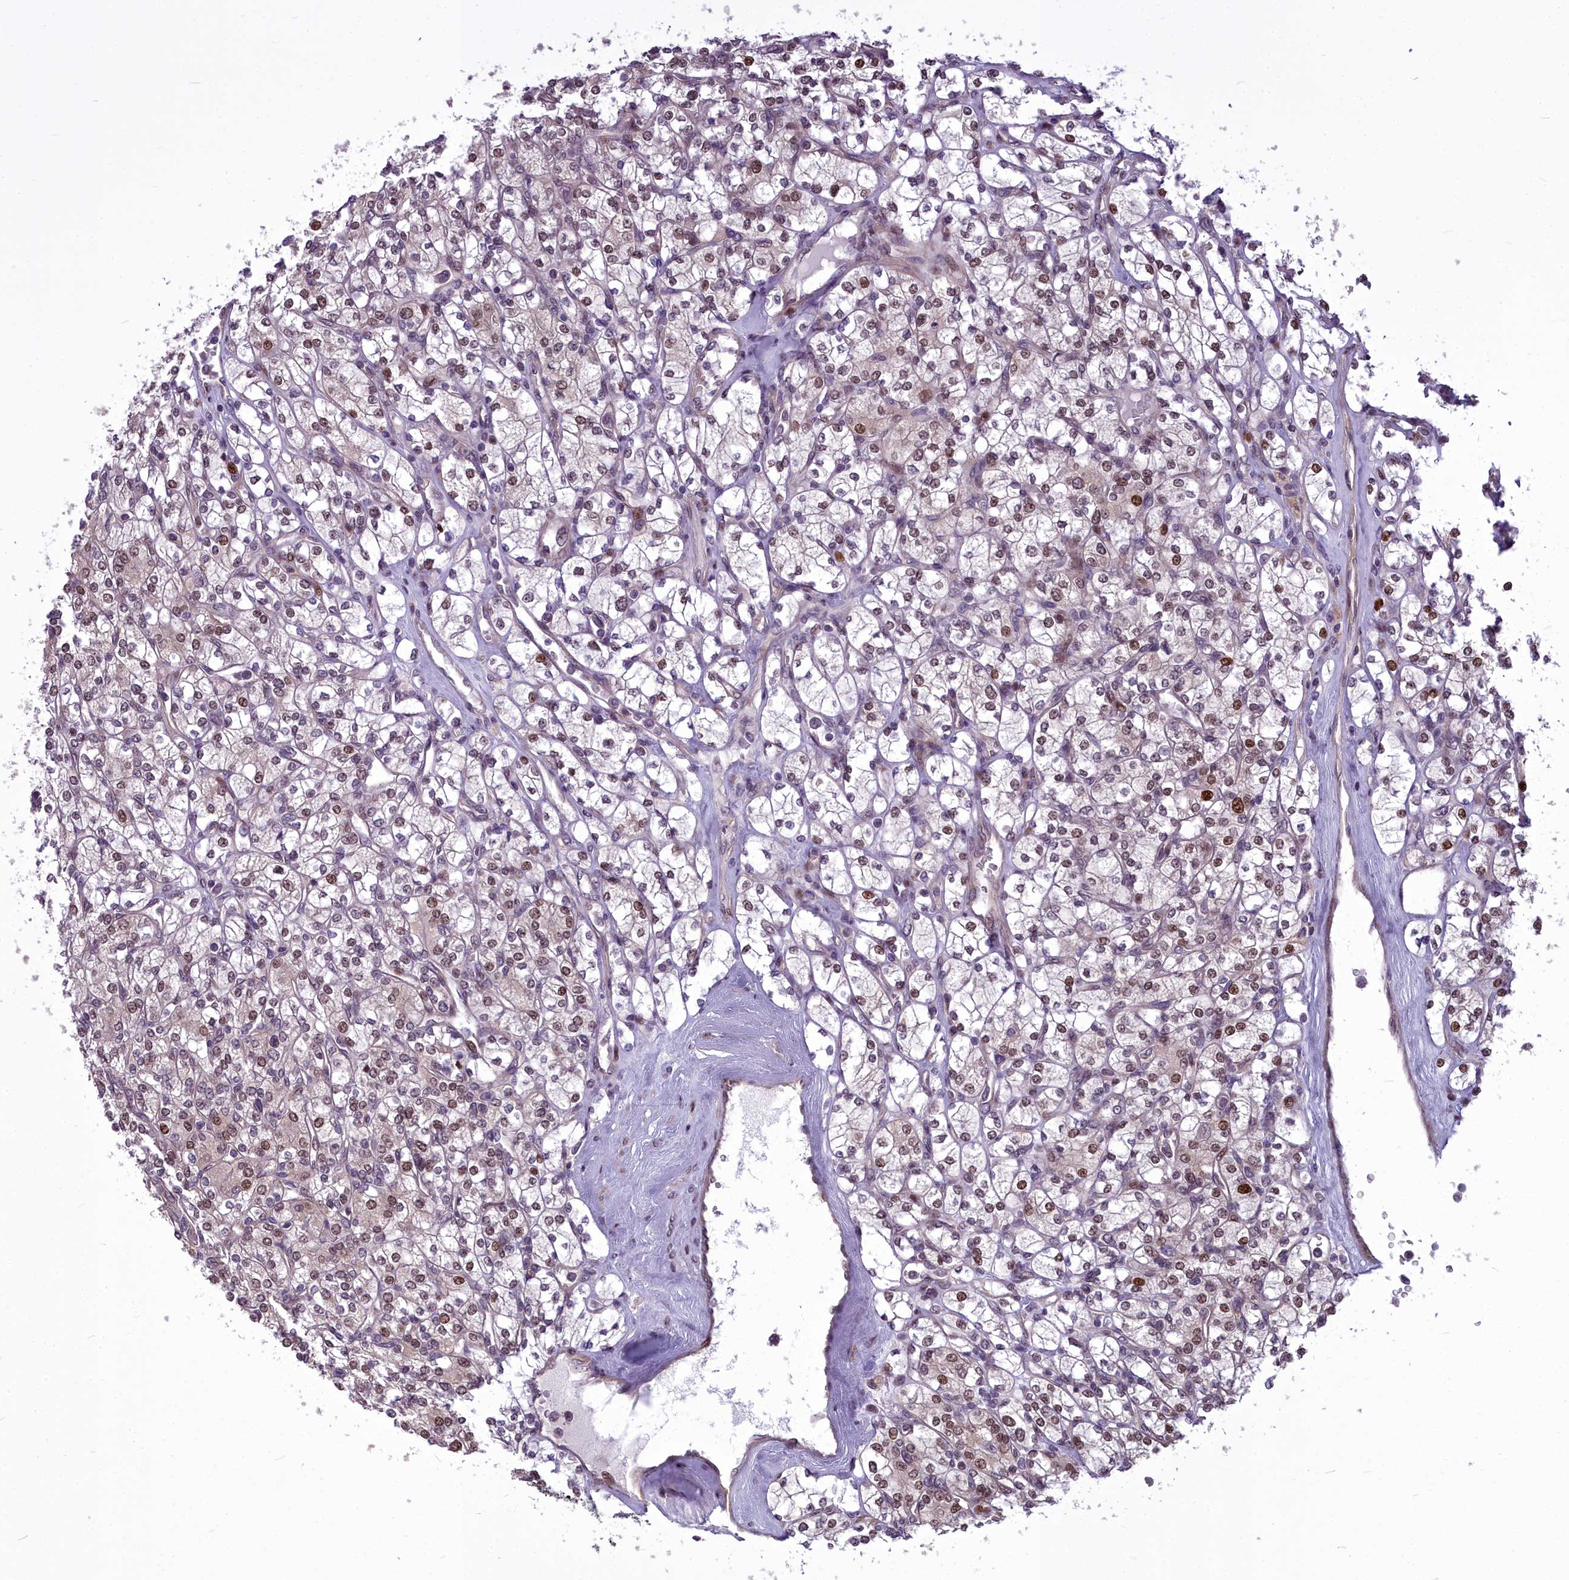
{"staining": {"intensity": "moderate", "quantity": ">75%", "location": "nuclear"}, "tissue": "renal cancer", "cell_type": "Tumor cells", "image_type": "cancer", "snomed": [{"axis": "morphology", "description": "Adenocarcinoma, NOS"}, {"axis": "topography", "description": "Kidney"}], "caption": "A histopathology image of adenocarcinoma (renal) stained for a protein reveals moderate nuclear brown staining in tumor cells. The protein is stained brown, and the nuclei are stained in blue (DAB IHC with brightfield microscopy, high magnification).", "gene": "AP1M1", "patient": {"sex": "male", "age": 77}}